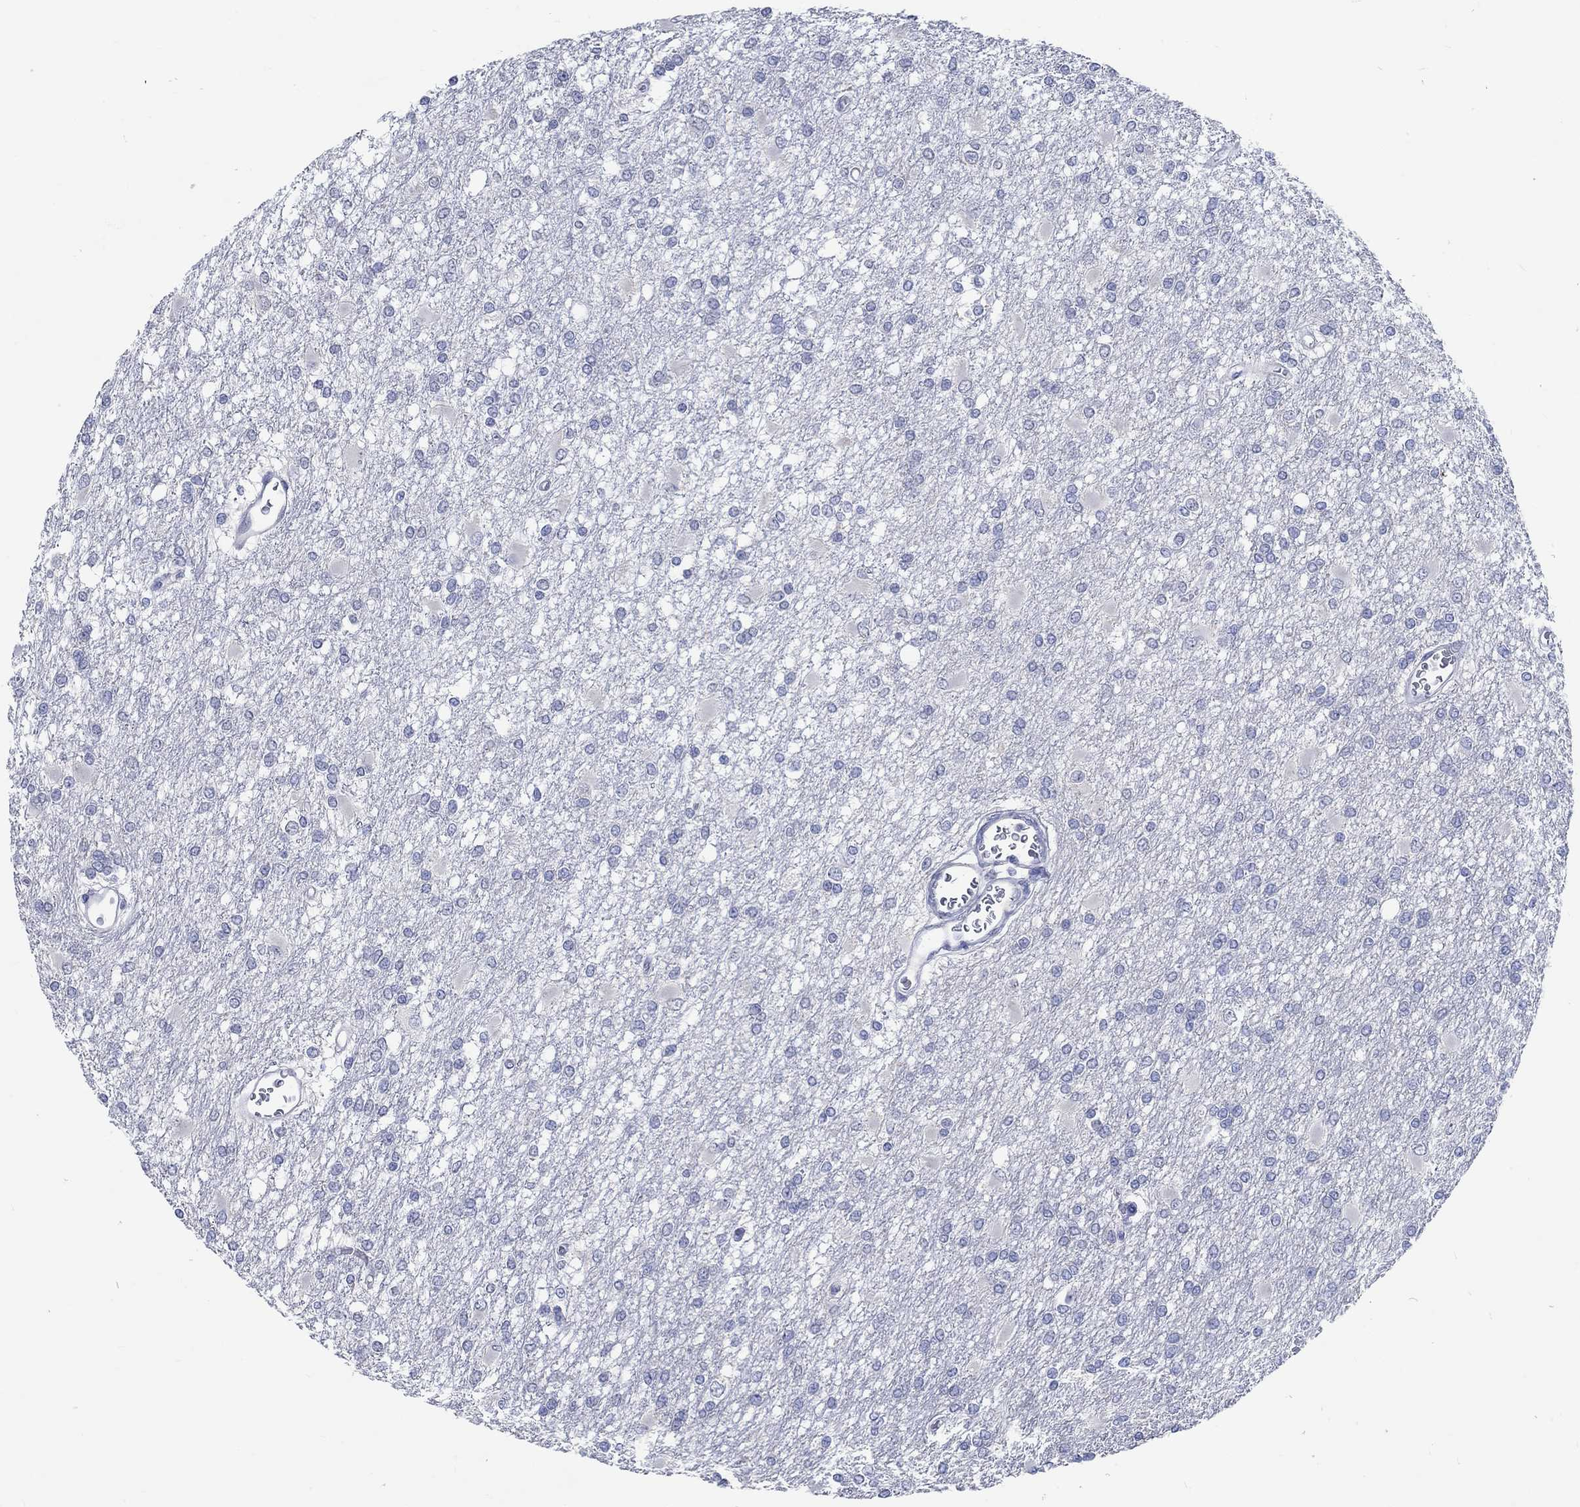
{"staining": {"intensity": "negative", "quantity": "none", "location": "none"}, "tissue": "glioma", "cell_type": "Tumor cells", "image_type": "cancer", "snomed": [{"axis": "morphology", "description": "Glioma, malignant, High grade"}, {"axis": "topography", "description": "Cerebral cortex"}], "caption": "Malignant glioma (high-grade) stained for a protein using IHC displays no expression tumor cells.", "gene": "C4orf47", "patient": {"sex": "male", "age": 79}}